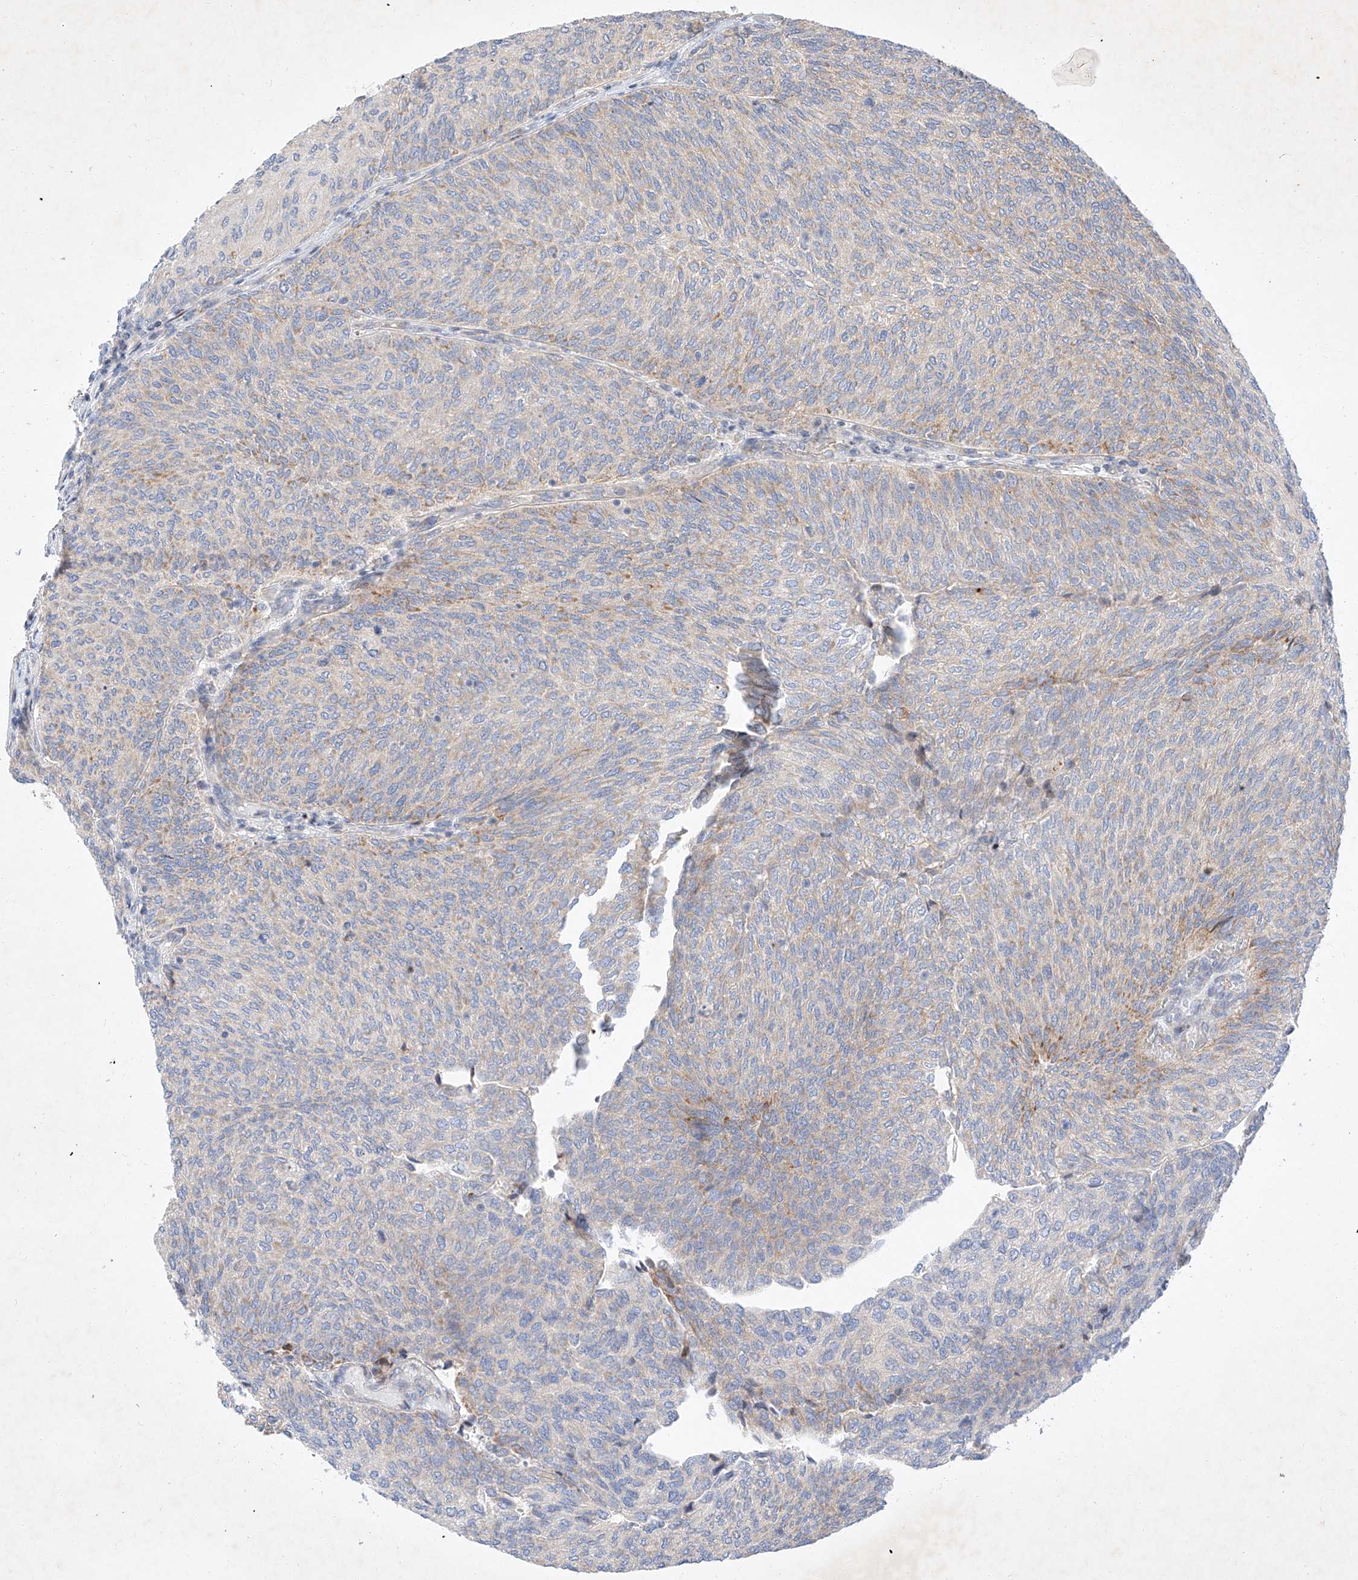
{"staining": {"intensity": "weak", "quantity": "<25%", "location": "cytoplasmic/membranous"}, "tissue": "urothelial cancer", "cell_type": "Tumor cells", "image_type": "cancer", "snomed": [{"axis": "morphology", "description": "Urothelial carcinoma, Low grade"}, {"axis": "topography", "description": "Urinary bladder"}], "caption": "Immunohistochemistry of human urothelial cancer exhibits no expression in tumor cells.", "gene": "OSGEPL1", "patient": {"sex": "female", "age": 79}}